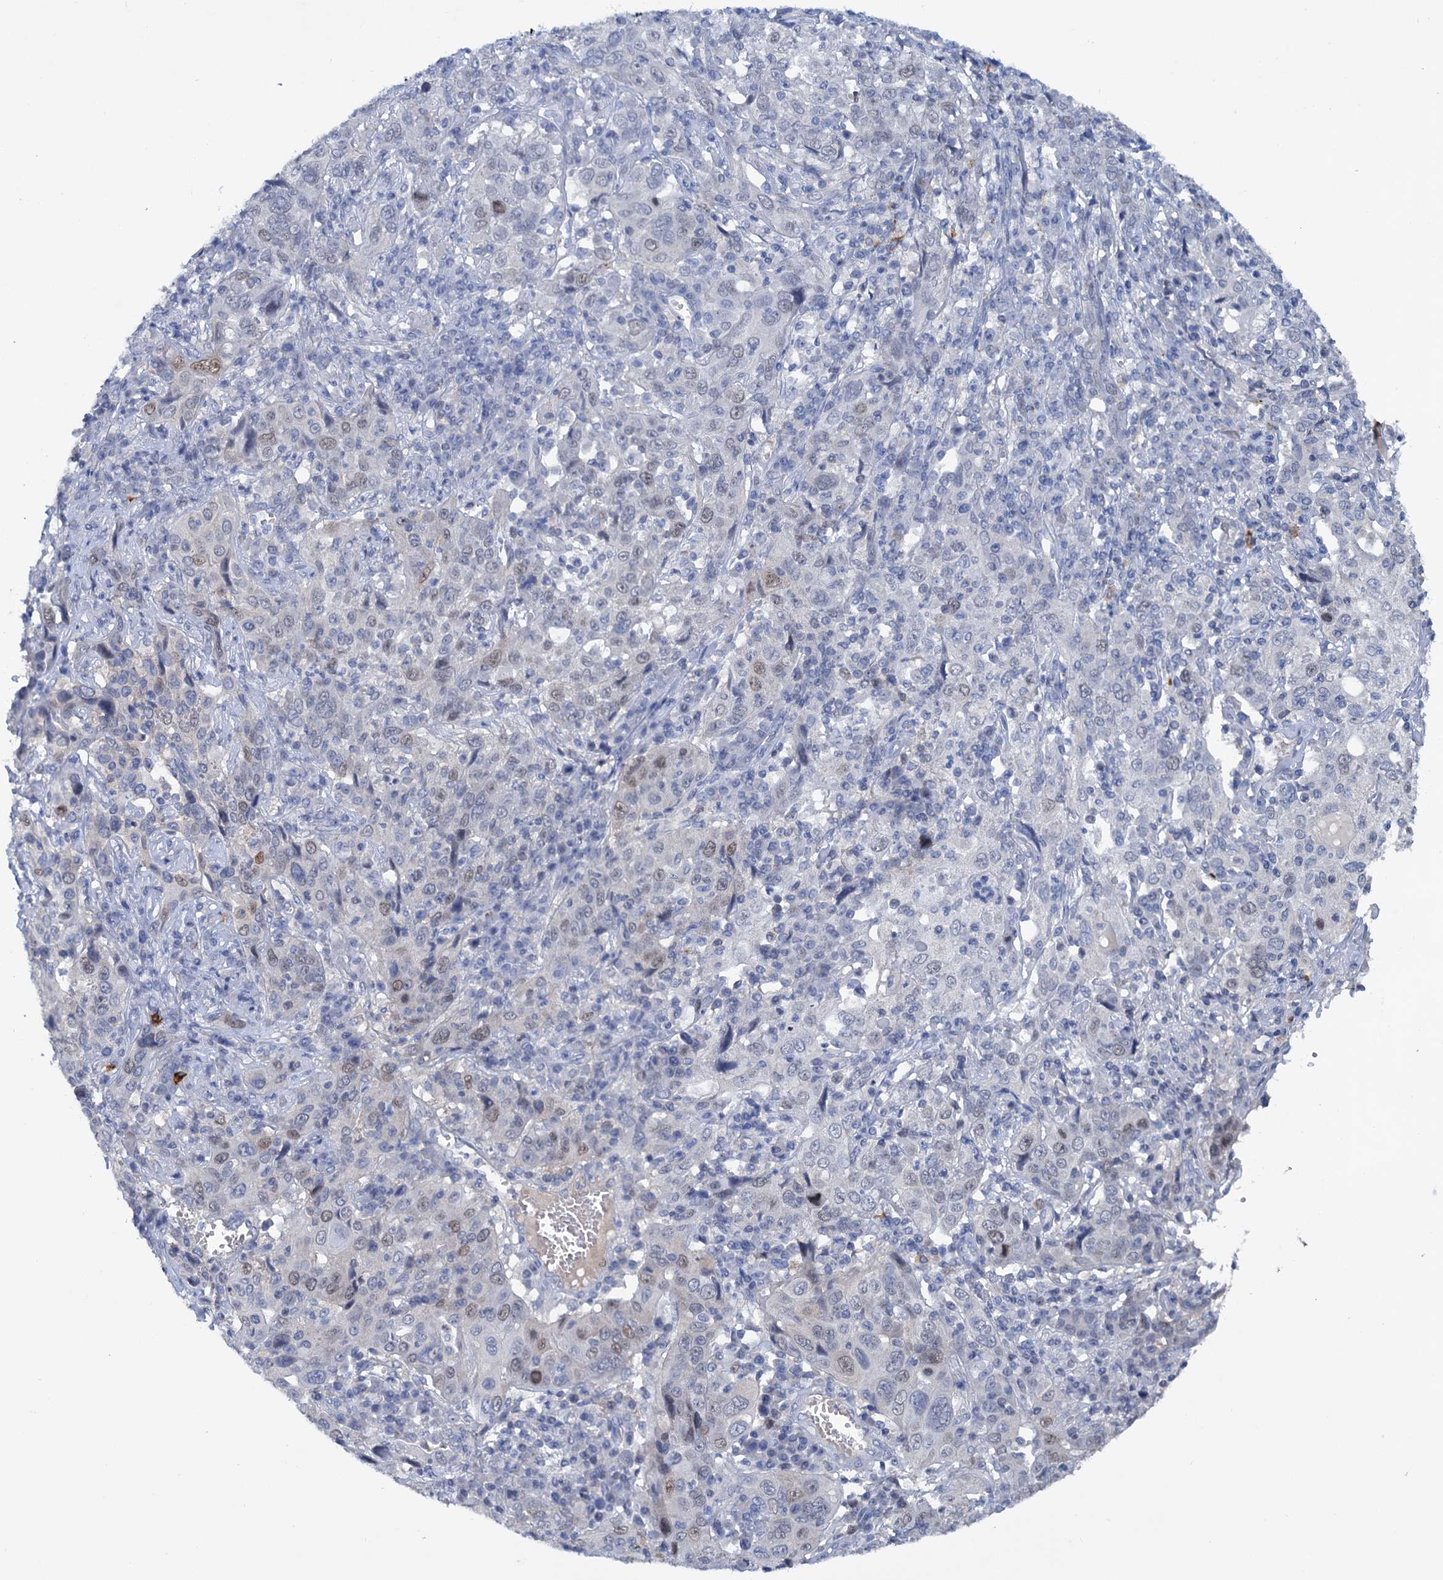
{"staining": {"intensity": "weak", "quantity": "<25%", "location": "nuclear"}, "tissue": "cervical cancer", "cell_type": "Tumor cells", "image_type": "cancer", "snomed": [{"axis": "morphology", "description": "Squamous cell carcinoma, NOS"}, {"axis": "topography", "description": "Cervix"}], "caption": "An immunohistochemistry photomicrograph of cervical cancer is shown. There is no staining in tumor cells of cervical cancer.", "gene": "FAM111B", "patient": {"sex": "female", "age": 46}}